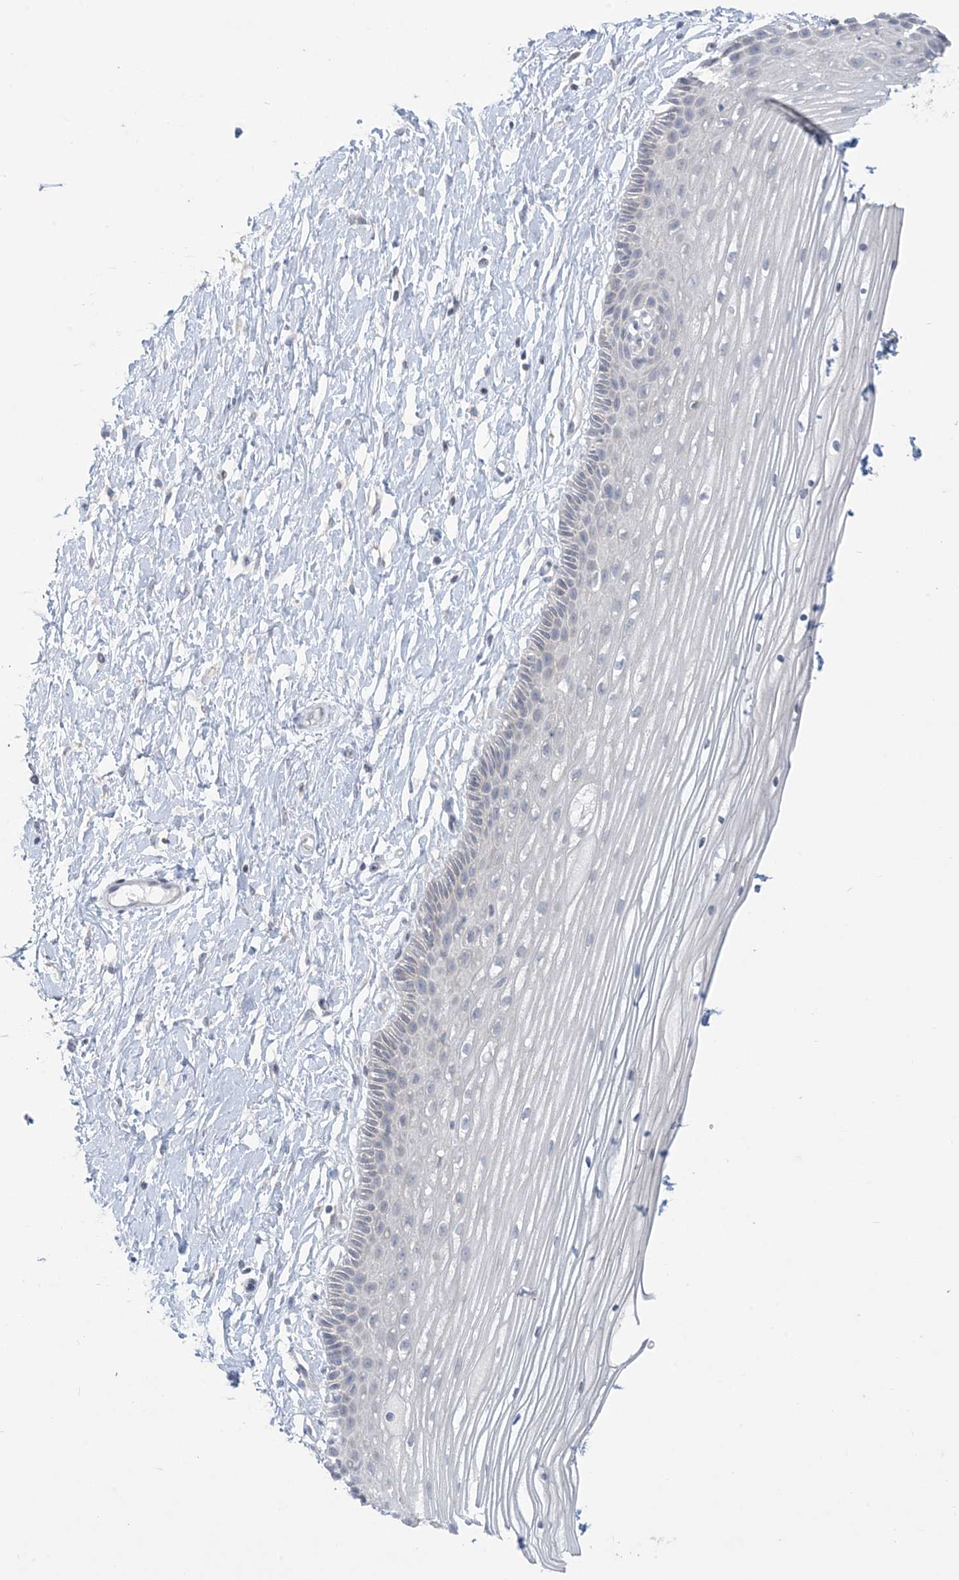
{"staining": {"intensity": "negative", "quantity": "none", "location": "none"}, "tissue": "vagina", "cell_type": "Squamous epithelial cells", "image_type": "normal", "snomed": [{"axis": "morphology", "description": "Normal tissue, NOS"}, {"axis": "topography", "description": "Vagina"}, {"axis": "topography", "description": "Cervix"}], "caption": "IHC histopathology image of benign human vagina stained for a protein (brown), which displays no positivity in squamous epithelial cells.", "gene": "KIF3A", "patient": {"sex": "female", "age": 40}}